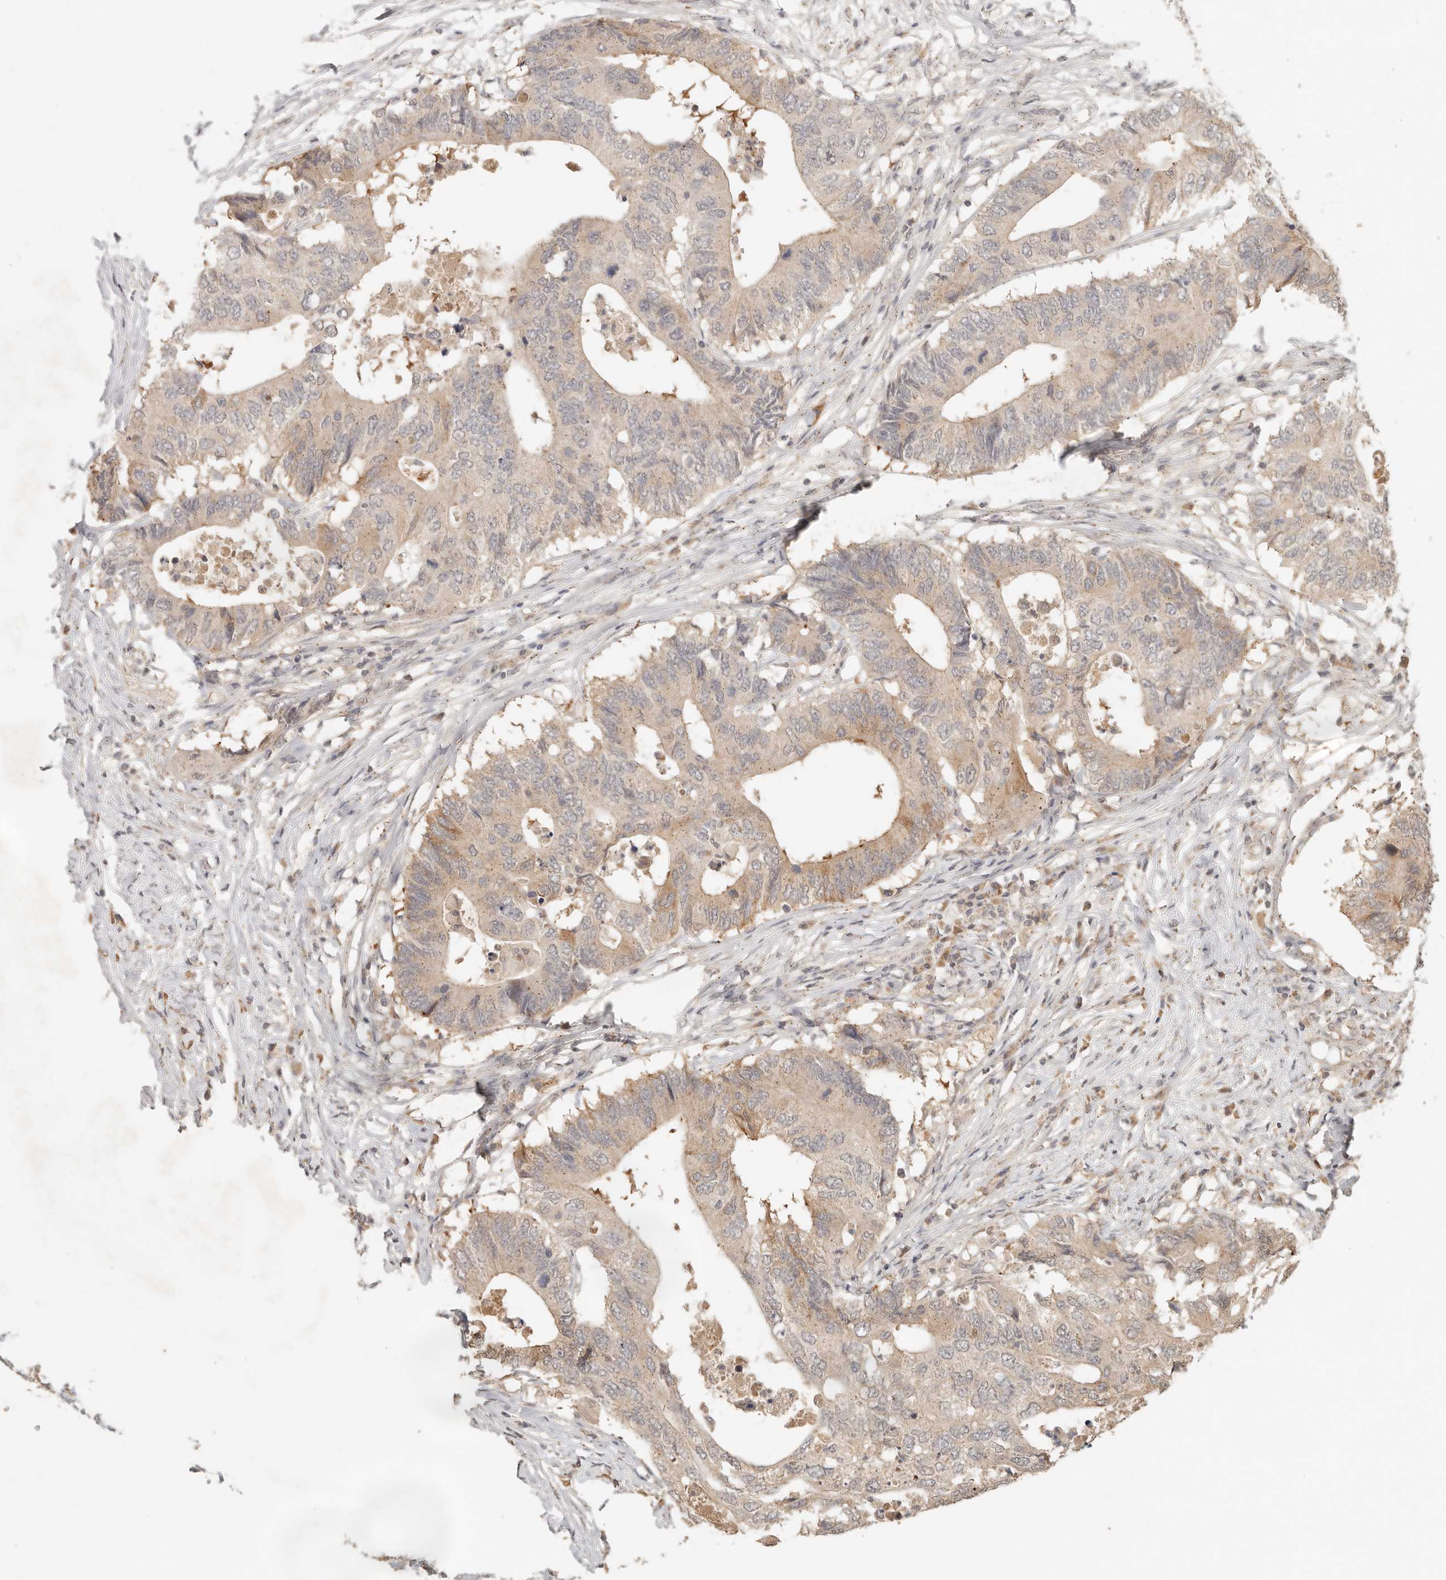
{"staining": {"intensity": "weak", "quantity": ">75%", "location": "cytoplasmic/membranous"}, "tissue": "colorectal cancer", "cell_type": "Tumor cells", "image_type": "cancer", "snomed": [{"axis": "morphology", "description": "Adenocarcinoma, NOS"}, {"axis": "topography", "description": "Colon"}], "caption": "Immunohistochemical staining of adenocarcinoma (colorectal) shows low levels of weak cytoplasmic/membranous expression in approximately >75% of tumor cells.", "gene": "LMO4", "patient": {"sex": "male", "age": 71}}